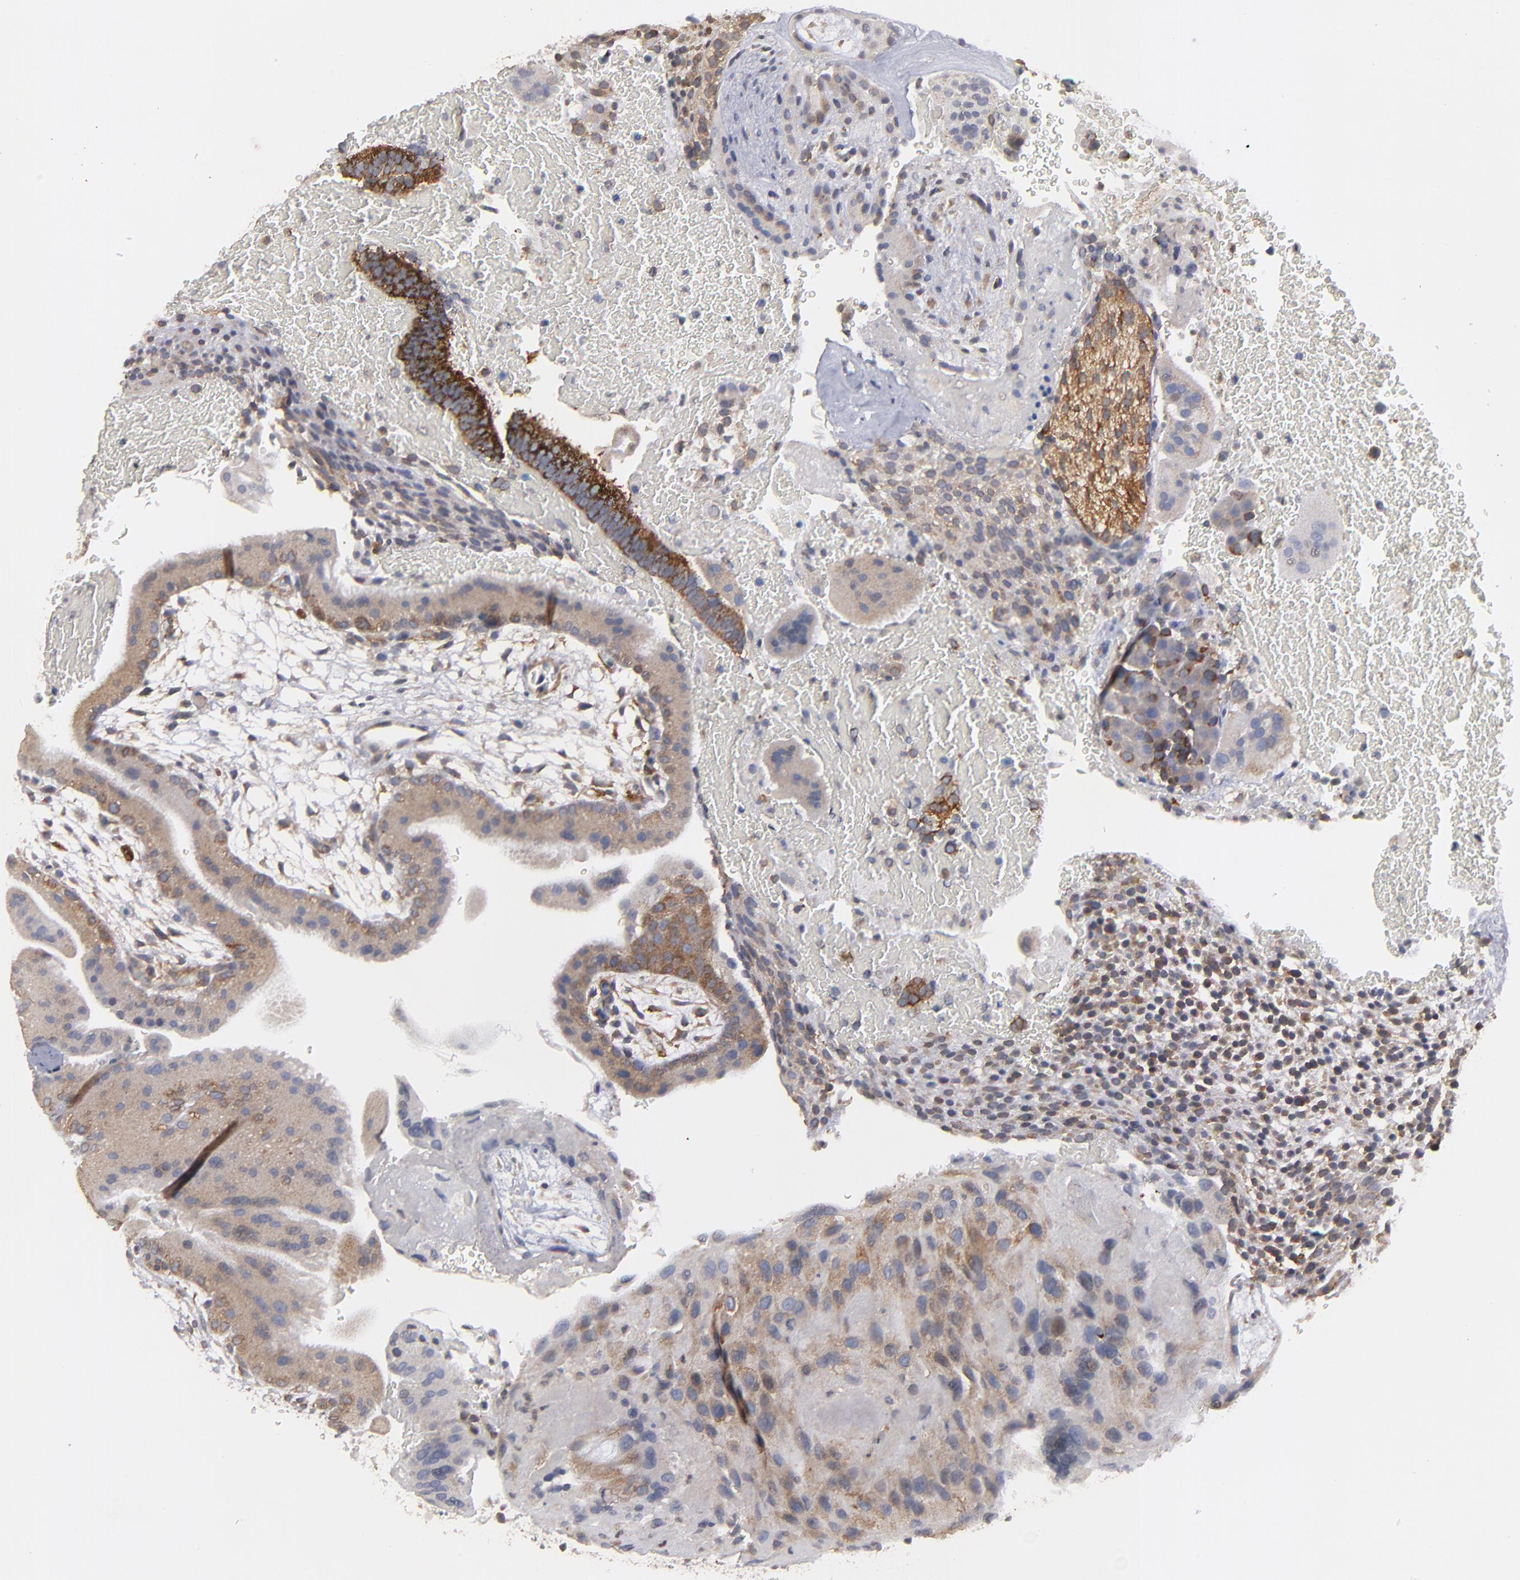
{"staining": {"intensity": "moderate", "quantity": ">75%", "location": "cytoplasmic/membranous"}, "tissue": "placenta", "cell_type": "Decidual cells", "image_type": "normal", "snomed": [{"axis": "morphology", "description": "Normal tissue, NOS"}, {"axis": "topography", "description": "Placenta"}], "caption": "Human placenta stained with a protein marker shows moderate staining in decidual cells.", "gene": "CEP97", "patient": {"sex": "female", "age": 19}}